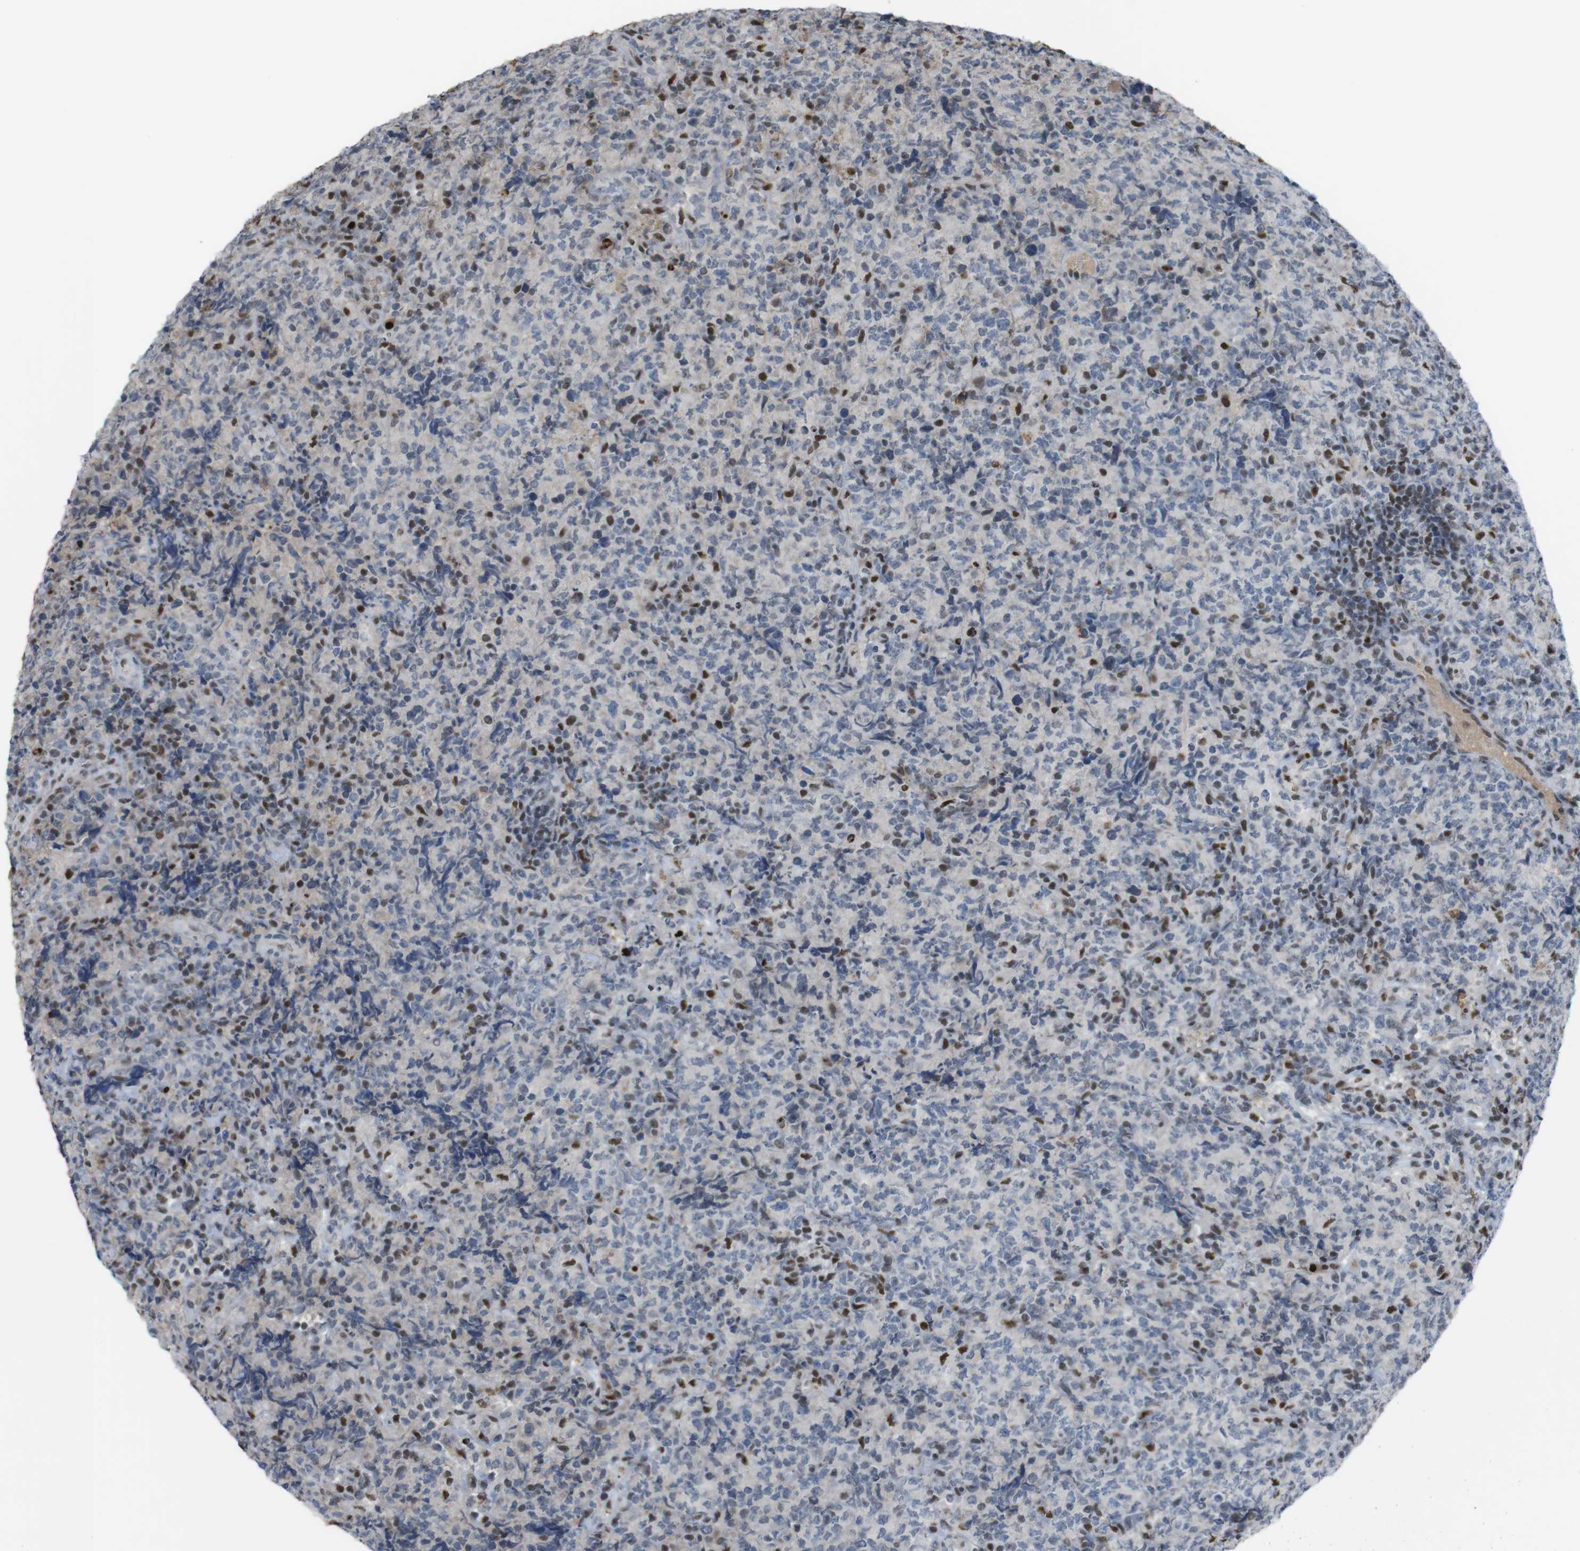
{"staining": {"intensity": "negative", "quantity": "none", "location": "none"}, "tissue": "lymphoma", "cell_type": "Tumor cells", "image_type": "cancer", "snomed": [{"axis": "morphology", "description": "Malignant lymphoma, non-Hodgkin's type, High grade"}, {"axis": "topography", "description": "Tonsil"}], "caption": "A photomicrograph of malignant lymphoma, non-Hodgkin's type (high-grade) stained for a protein demonstrates no brown staining in tumor cells. (DAB immunohistochemistry (IHC) visualized using brightfield microscopy, high magnification).", "gene": "SUB1", "patient": {"sex": "female", "age": 36}}